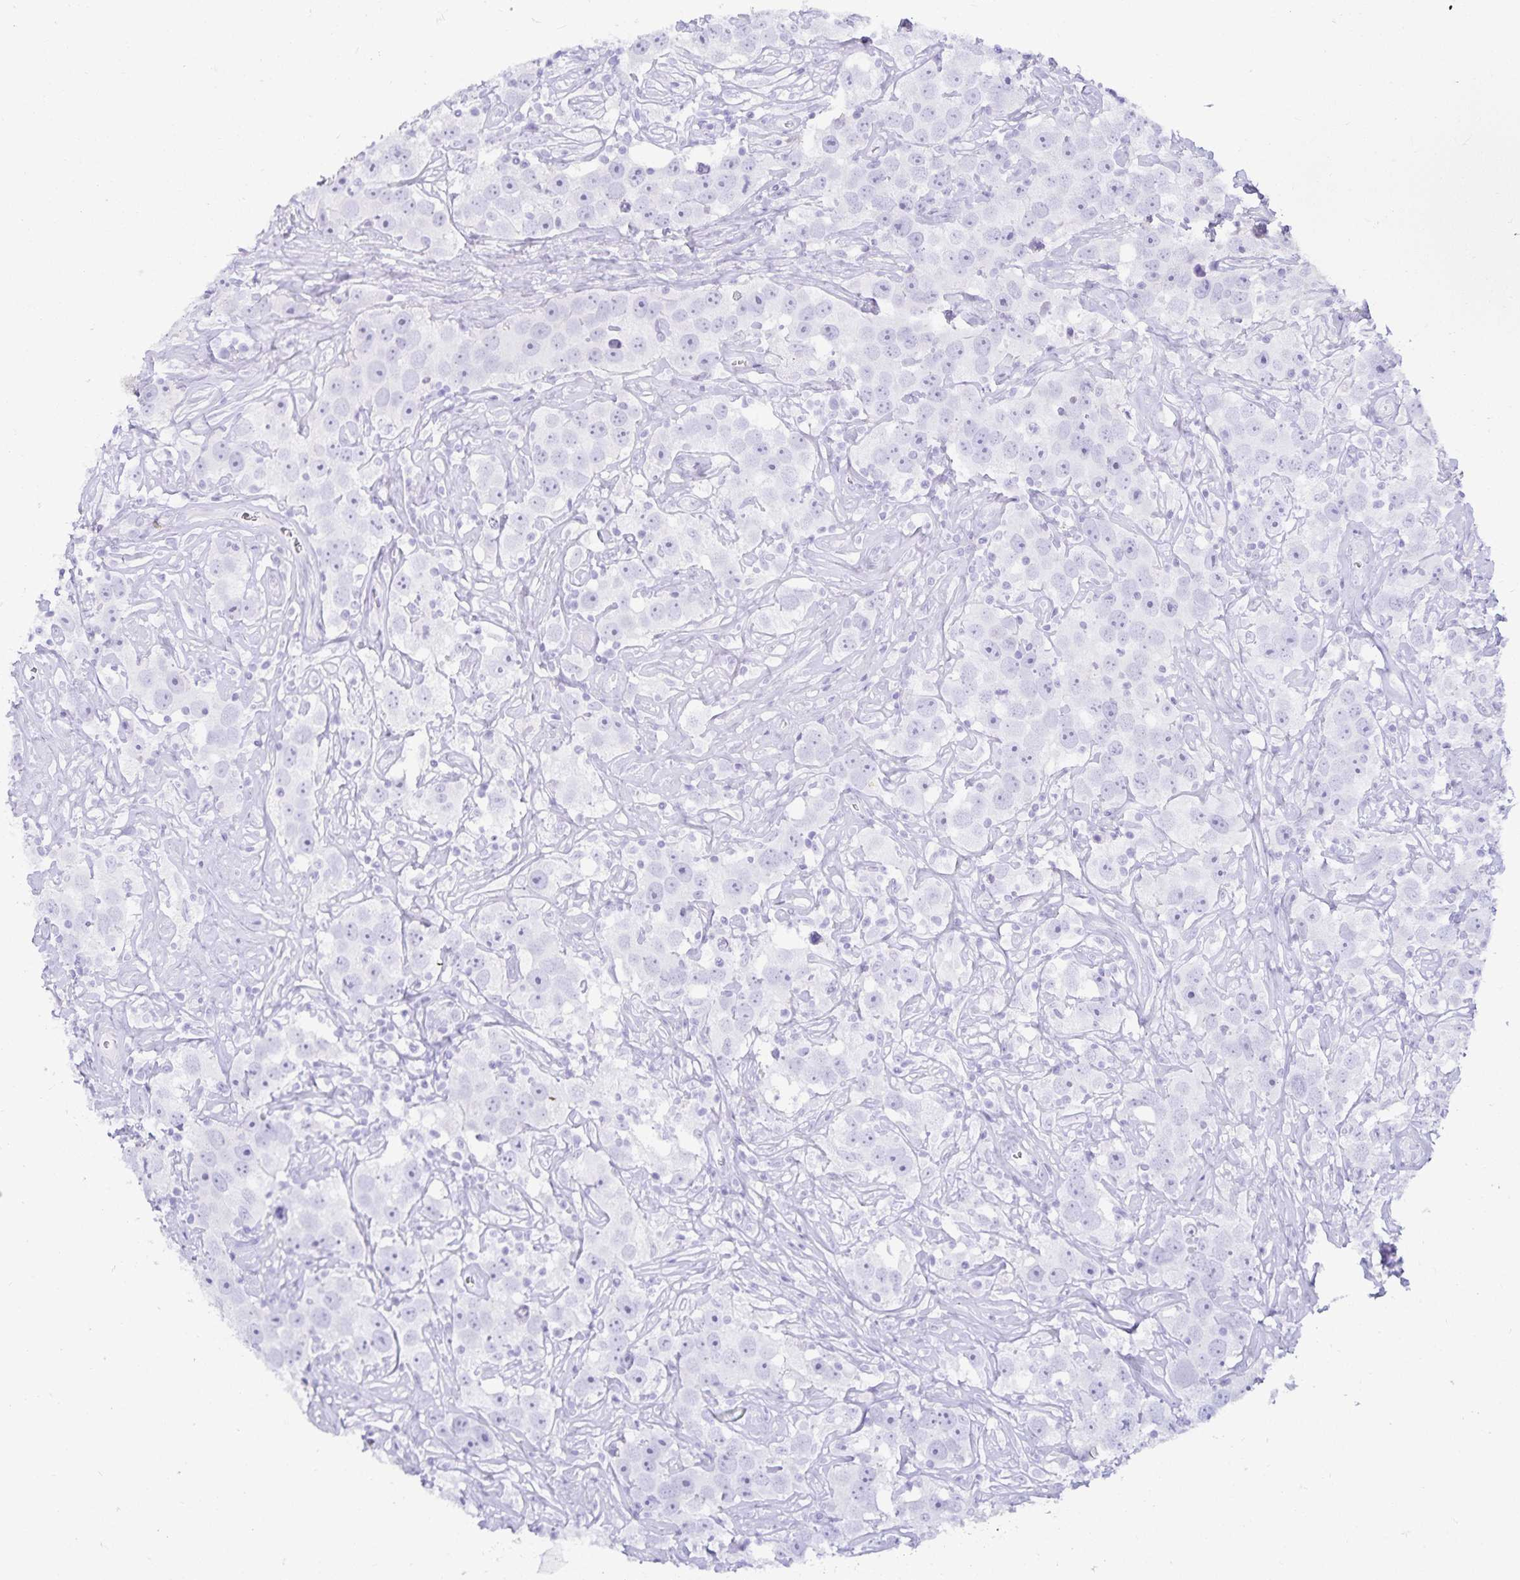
{"staining": {"intensity": "negative", "quantity": "none", "location": "none"}, "tissue": "testis cancer", "cell_type": "Tumor cells", "image_type": "cancer", "snomed": [{"axis": "morphology", "description": "Seminoma, NOS"}, {"axis": "topography", "description": "Testis"}], "caption": "Micrograph shows no protein positivity in tumor cells of testis cancer (seminoma) tissue.", "gene": "GP2", "patient": {"sex": "male", "age": 49}}